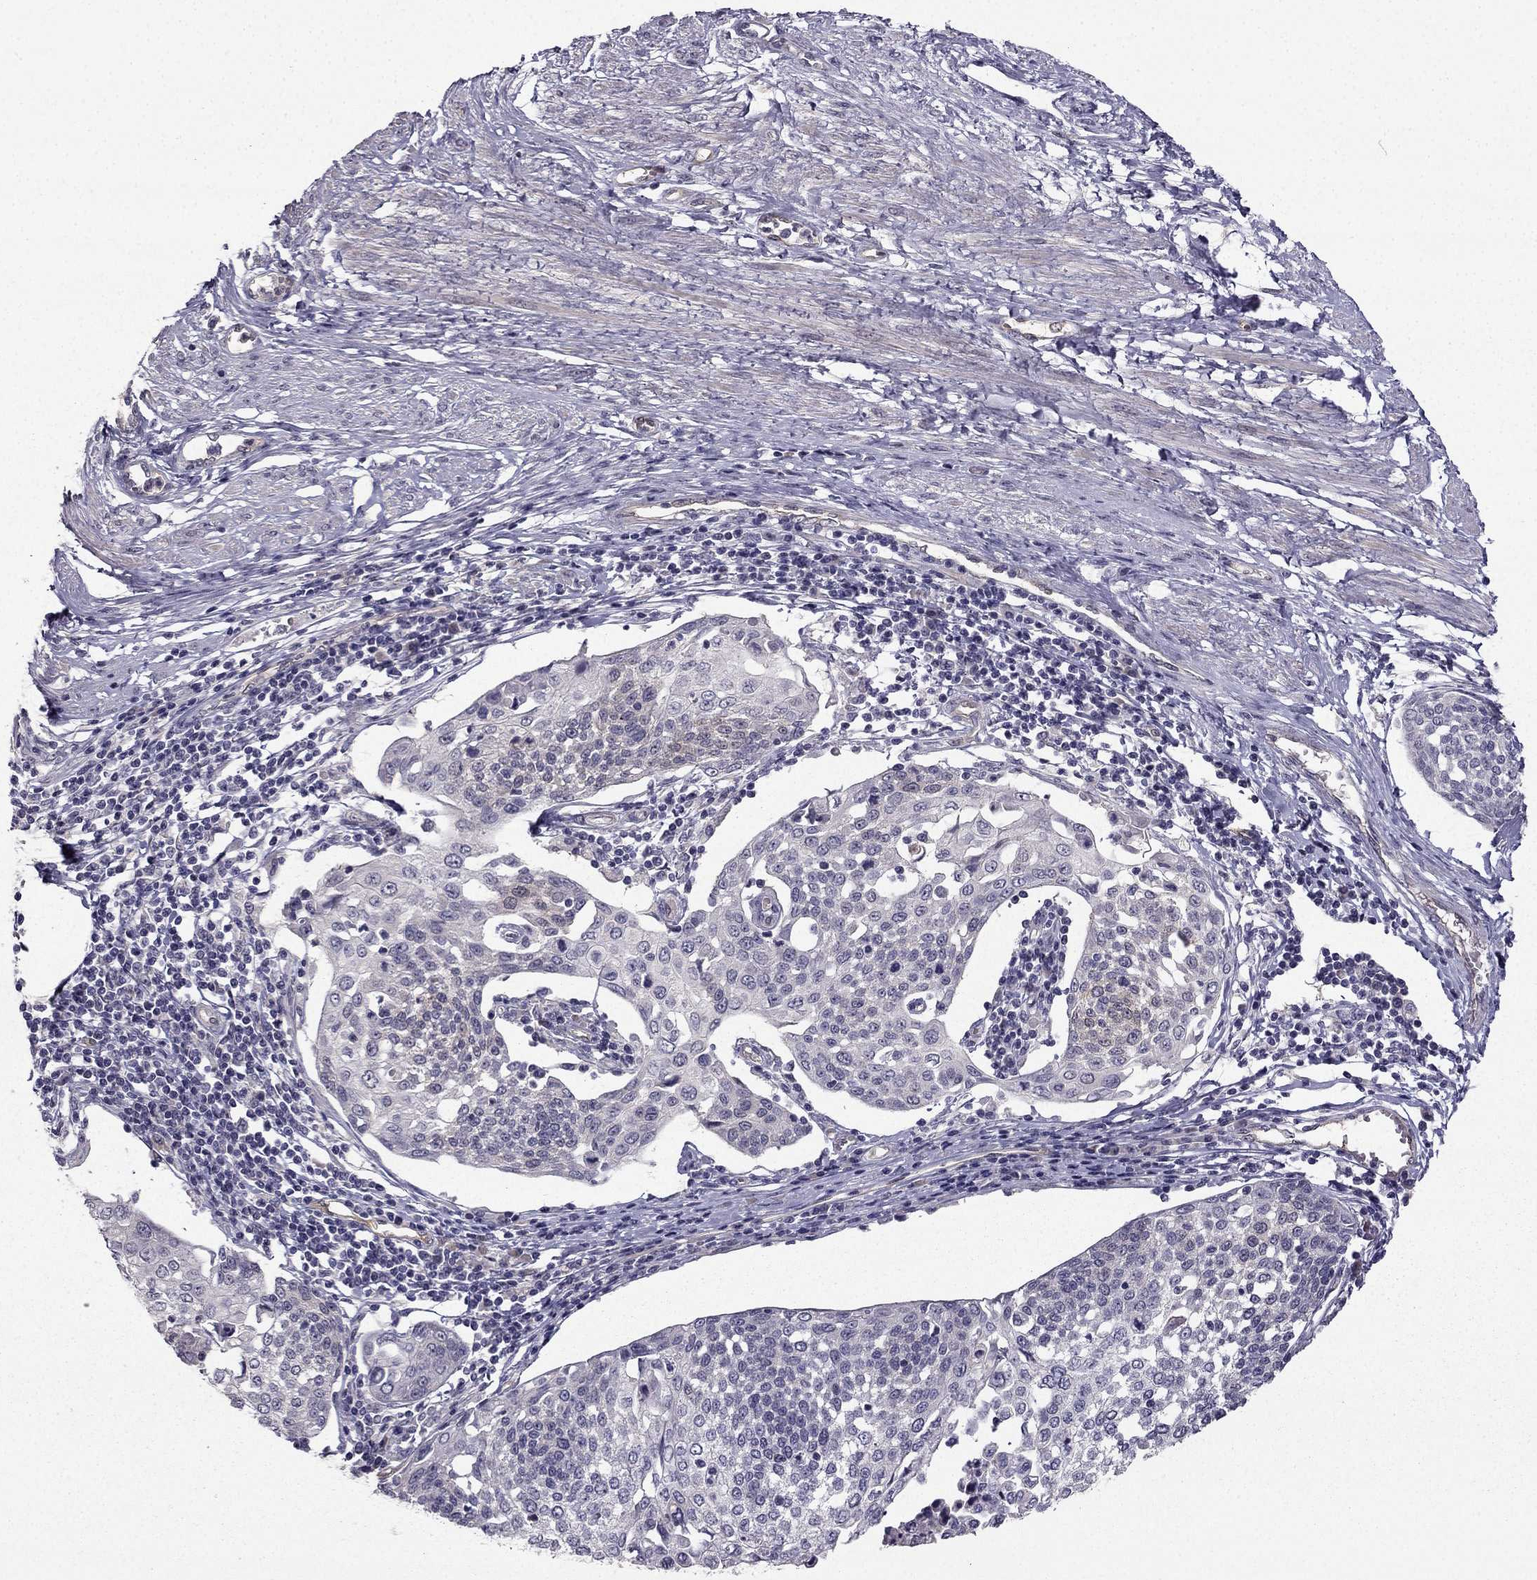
{"staining": {"intensity": "negative", "quantity": "none", "location": "none"}, "tissue": "cervical cancer", "cell_type": "Tumor cells", "image_type": "cancer", "snomed": [{"axis": "morphology", "description": "Squamous cell carcinoma, NOS"}, {"axis": "topography", "description": "Cervix"}], "caption": "An image of cervical cancer stained for a protein demonstrates no brown staining in tumor cells. (Stains: DAB (3,3'-diaminobenzidine) immunohistochemistry with hematoxylin counter stain, Microscopy: brightfield microscopy at high magnification).", "gene": "NQO1", "patient": {"sex": "female", "age": 34}}